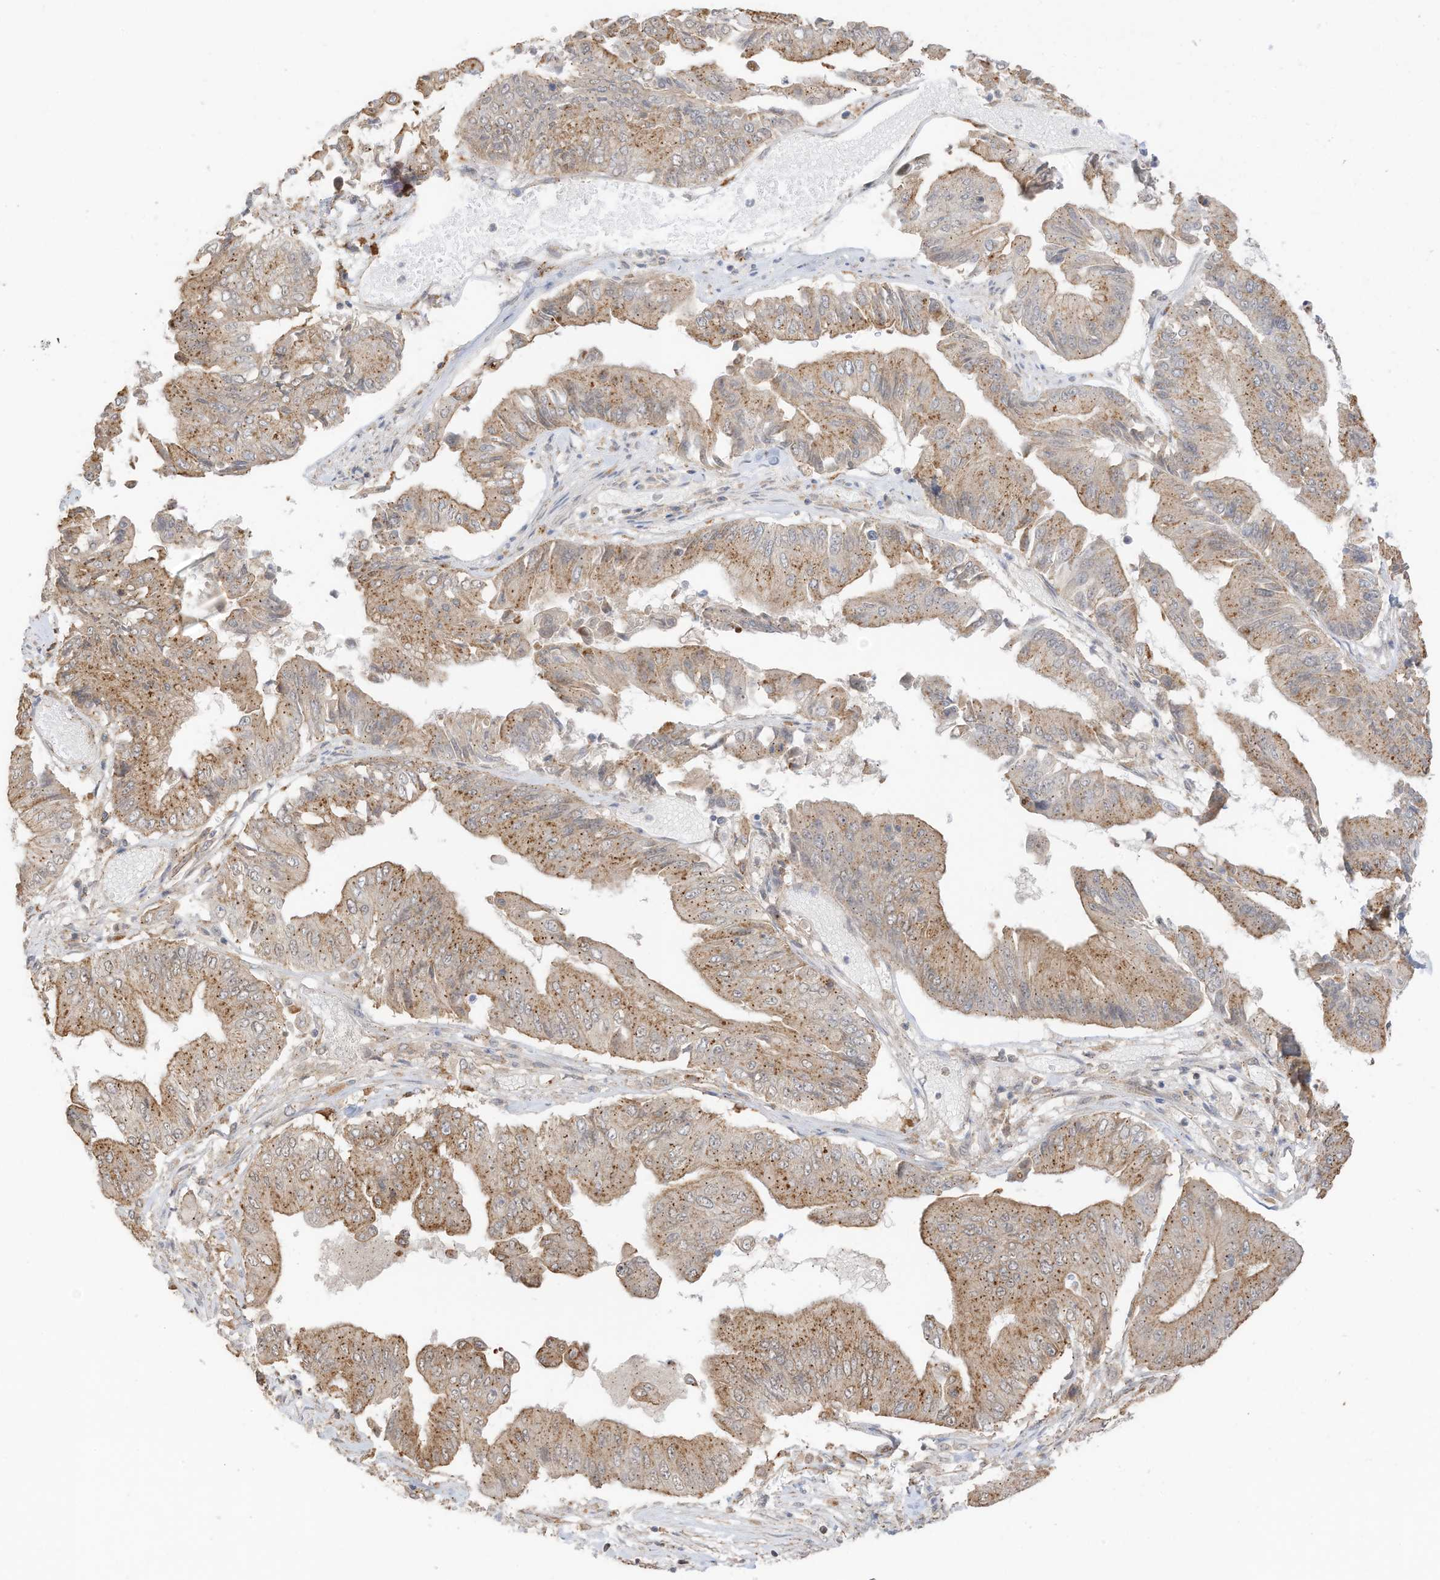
{"staining": {"intensity": "moderate", "quantity": ">75%", "location": "cytoplasmic/membranous"}, "tissue": "pancreatic cancer", "cell_type": "Tumor cells", "image_type": "cancer", "snomed": [{"axis": "morphology", "description": "Adenocarcinoma, NOS"}, {"axis": "topography", "description": "Pancreas"}], "caption": "The image displays immunohistochemical staining of adenocarcinoma (pancreatic). There is moderate cytoplasmic/membranous staining is present in about >75% of tumor cells. (Stains: DAB in brown, nuclei in blue, Microscopy: brightfield microscopy at high magnification).", "gene": "N4BP3", "patient": {"sex": "female", "age": 77}}